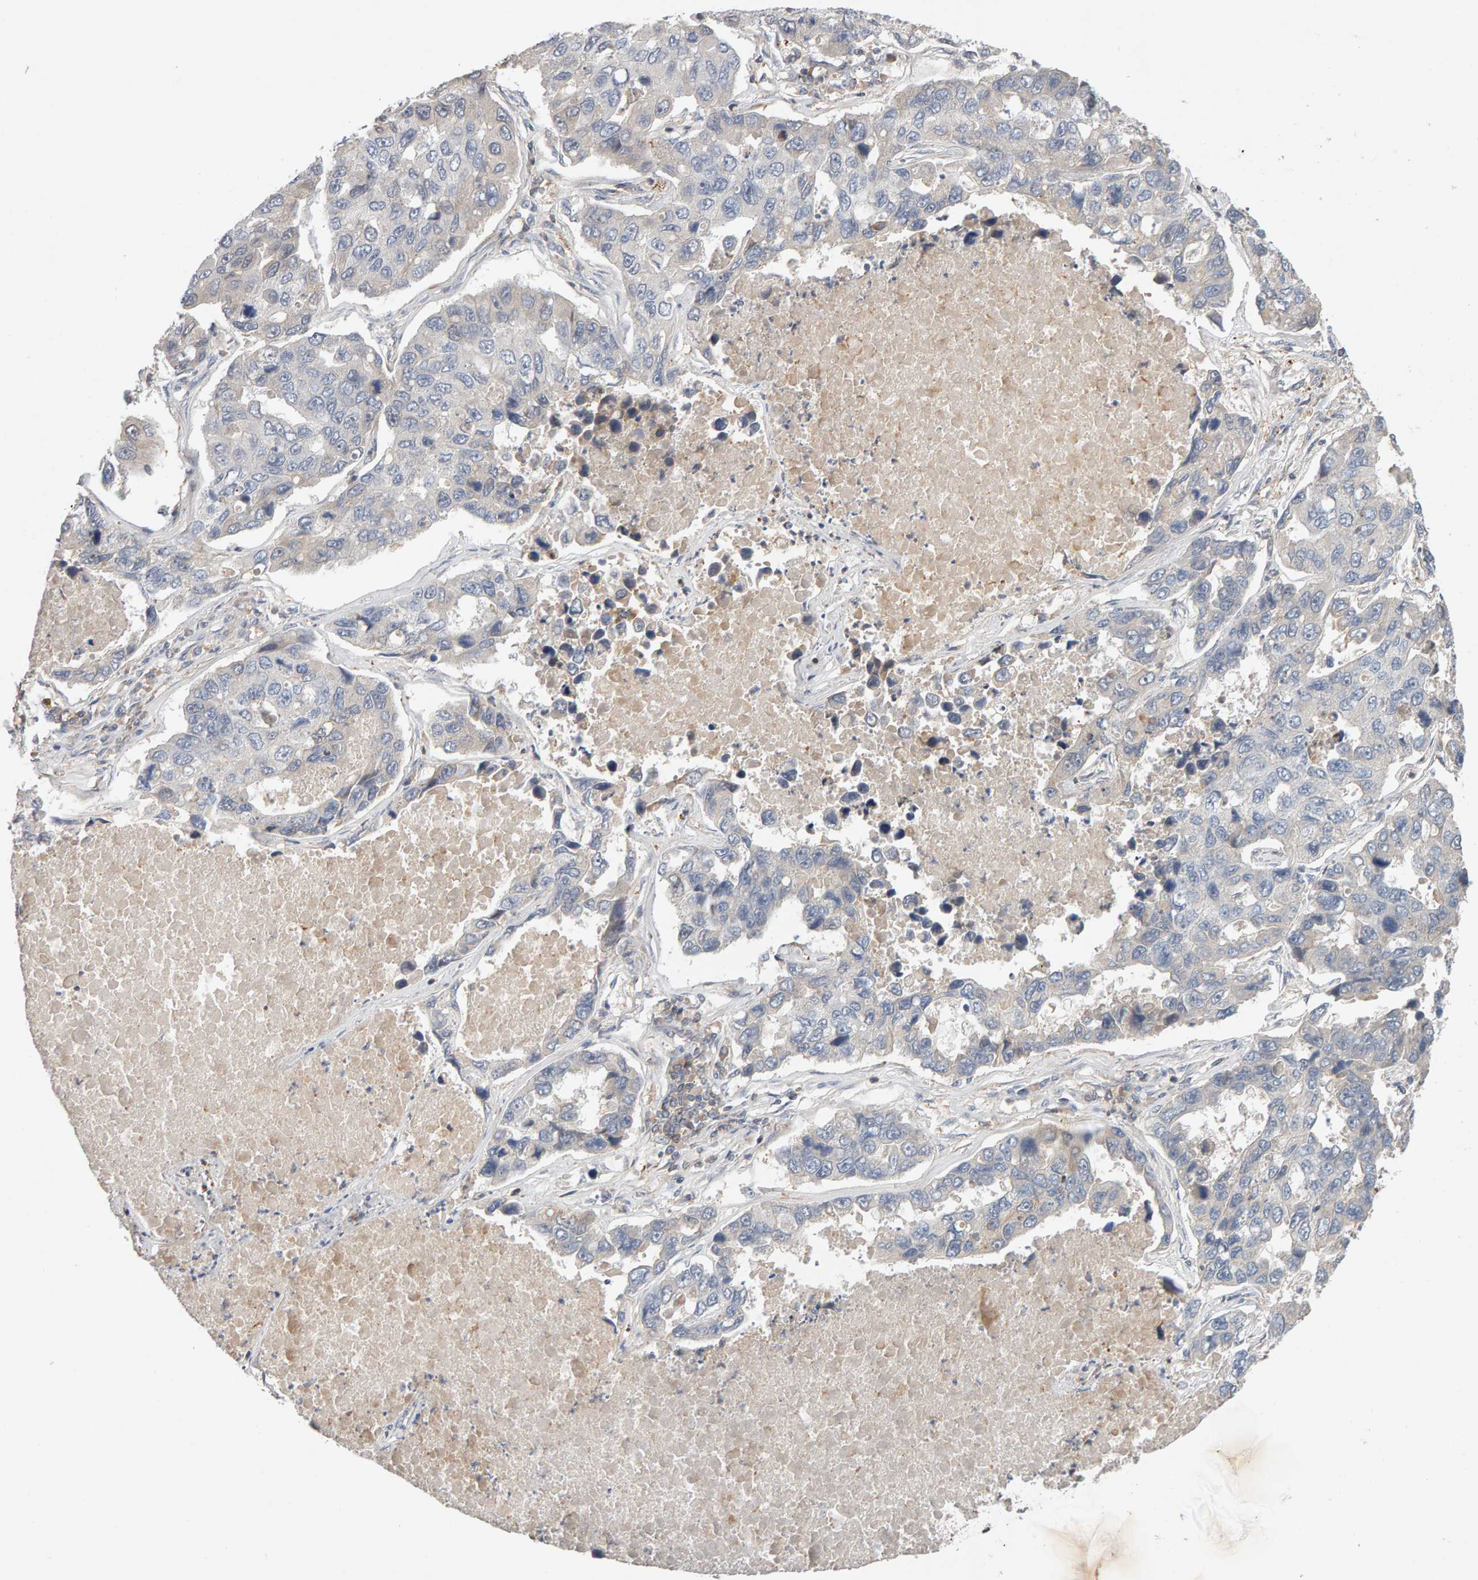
{"staining": {"intensity": "negative", "quantity": "none", "location": "none"}, "tissue": "lung cancer", "cell_type": "Tumor cells", "image_type": "cancer", "snomed": [{"axis": "morphology", "description": "Adenocarcinoma, NOS"}, {"axis": "topography", "description": "Lung"}], "caption": "Image shows no protein expression in tumor cells of lung cancer (adenocarcinoma) tissue.", "gene": "NUDCD1", "patient": {"sex": "male", "age": 64}}